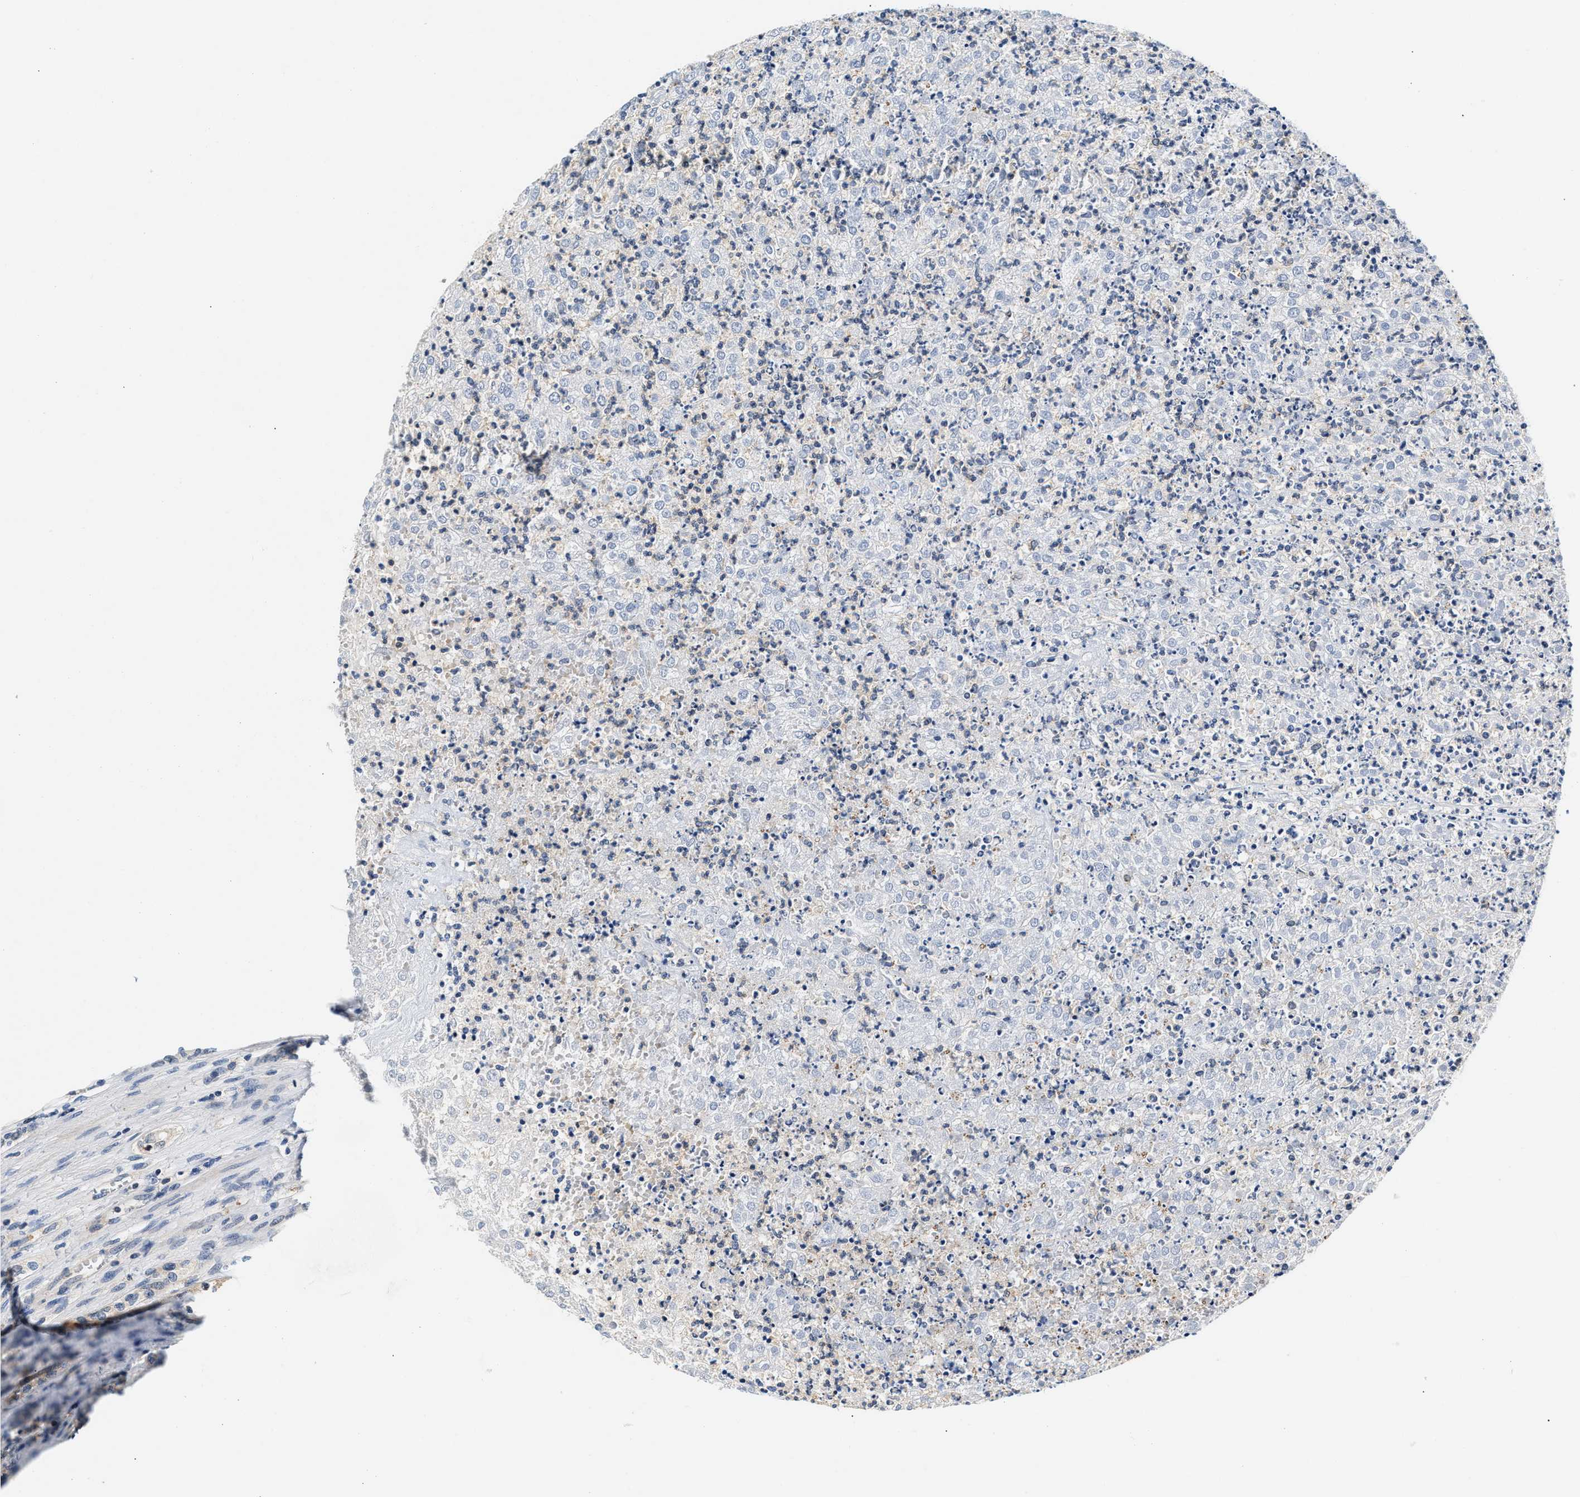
{"staining": {"intensity": "negative", "quantity": "none", "location": "none"}, "tissue": "renal cancer", "cell_type": "Tumor cells", "image_type": "cancer", "snomed": [{"axis": "morphology", "description": "Adenocarcinoma, NOS"}, {"axis": "topography", "description": "Kidney"}], "caption": "Immunohistochemistry (IHC) of human renal cancer exhibits no positivity in tumor cells.", "gene": "TUT7", "patient": {"sex": "female", "age": 54}}